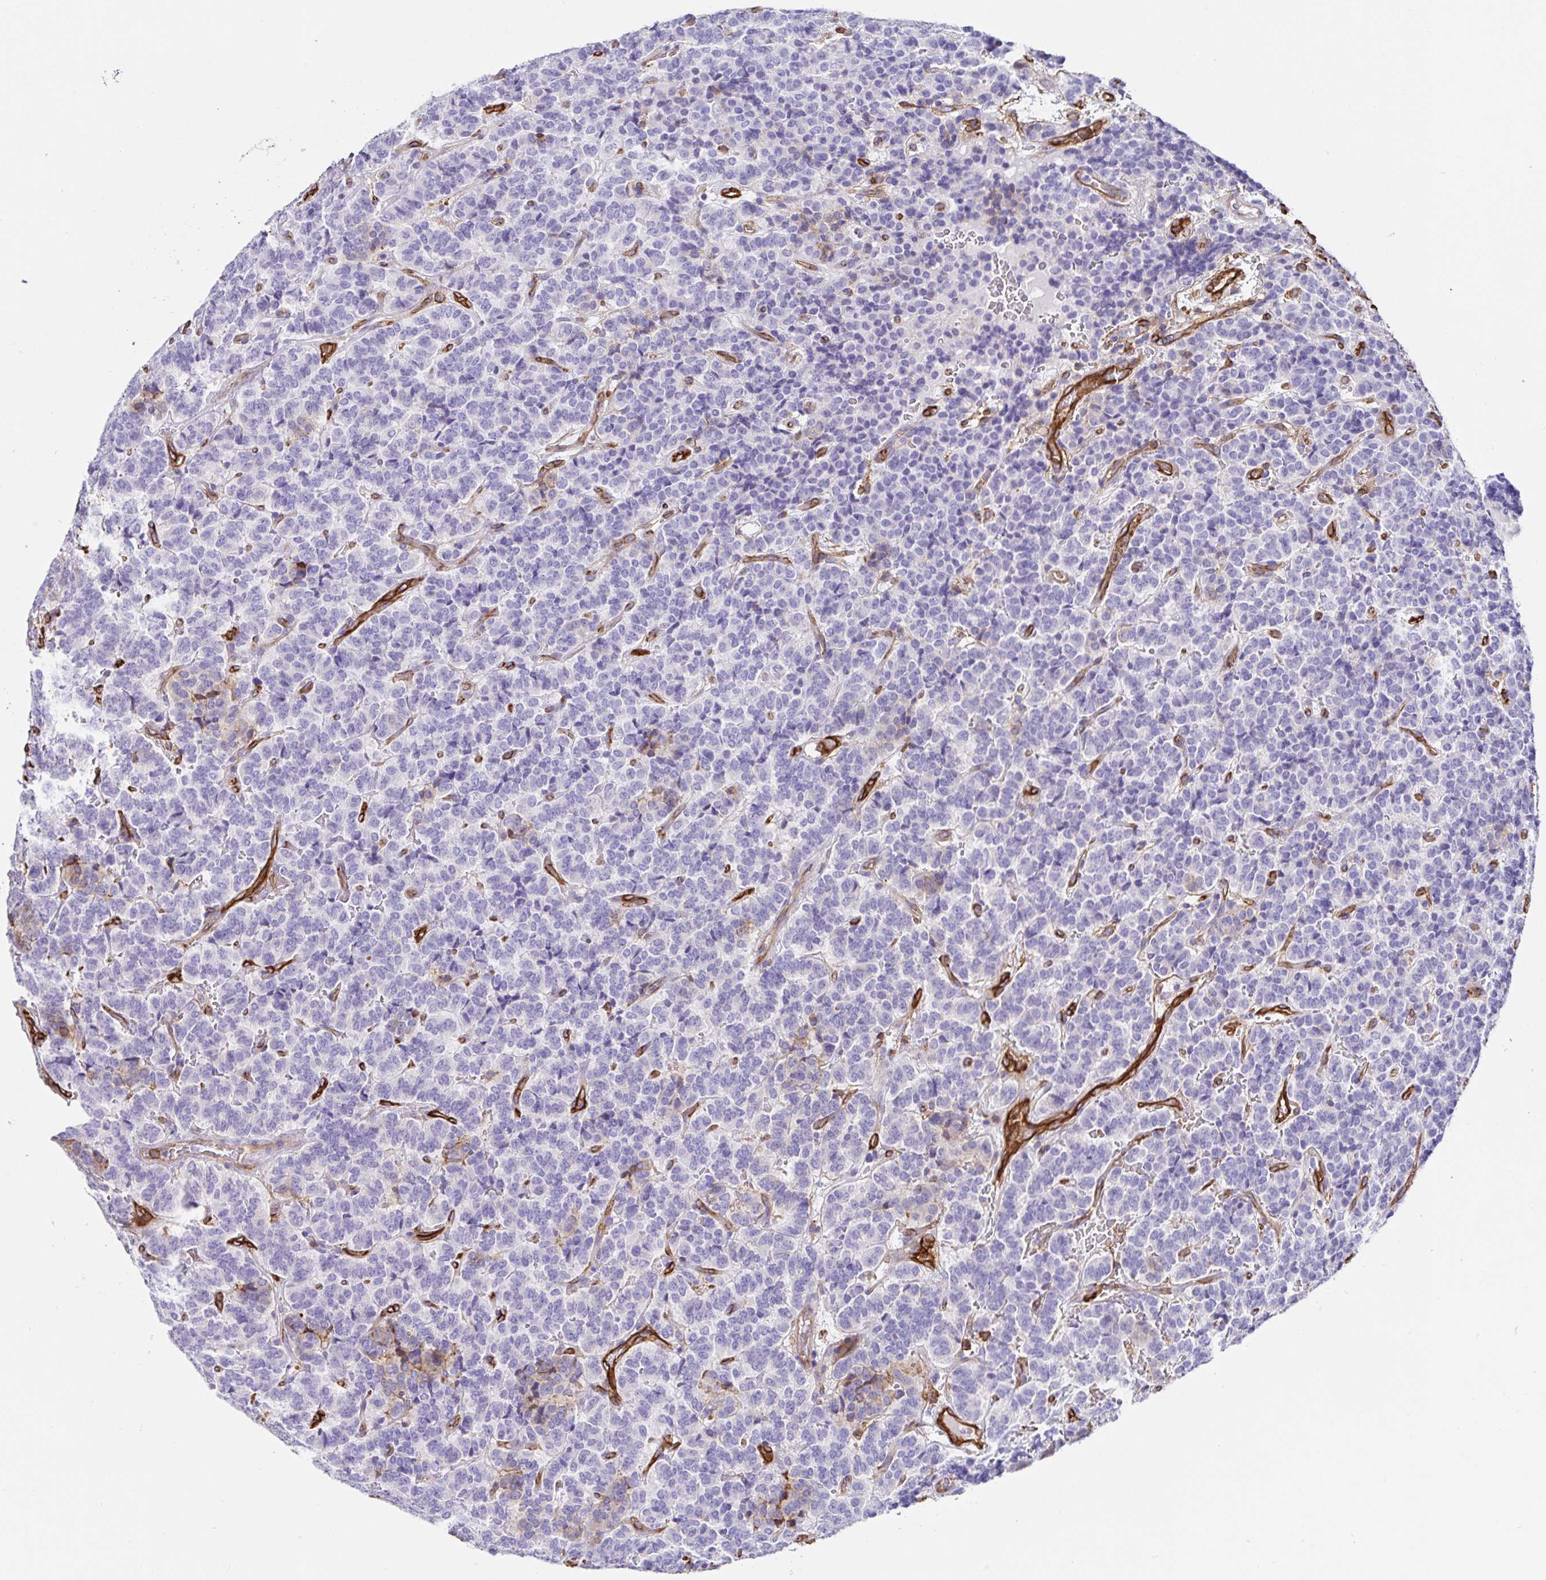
{"staining": {"intensity": "negative", "quantity": "none", "location": "none"}, "tissue": "carcinoid", "cell_type": "Tumor cells", "image_type": "cancer", "snomed": [{"axis": "morphology", "description": "Carcinoid, malignant, NOS"}, {"axis": "topography", "description": "Pancreas"}], "caption": "DAB immunohistochemical staining of human carcinoid displays no significant positivity in tumor cells.", "gene": "ANXA2", "patient": {"sex": "male", "age": 36}}